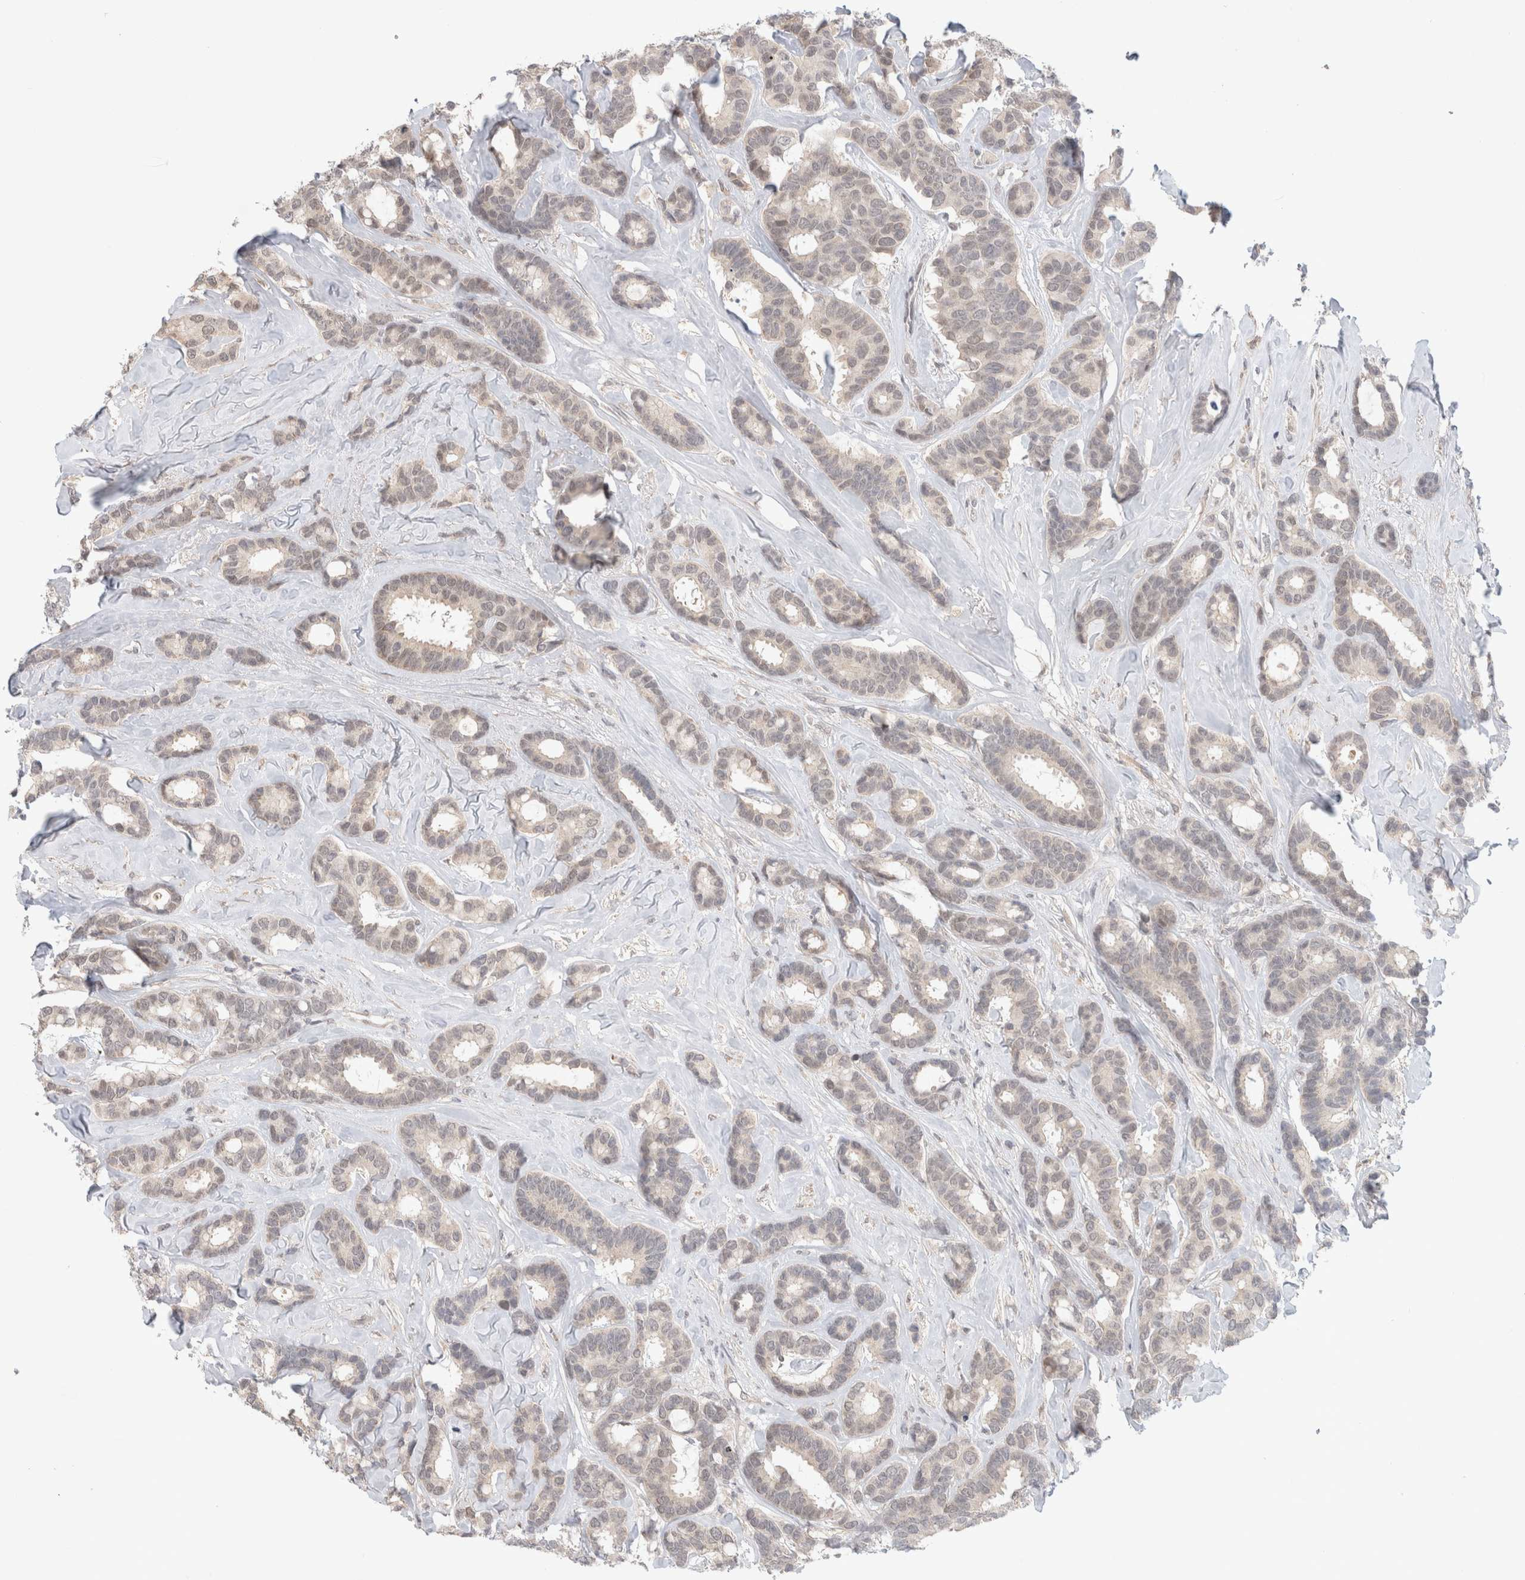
{"staining": {"intensity": "weak", "quantity": "25%-75%", "location": "cytoplasmic/membranous"}, "tissue": "breast cancer", "cell_type": "Tumor cells", "image_type": "cancer", "snomed": [{"axis": "morphology", "description": "Duct carcinoma"}, {"axis": "topography", "description": "Breast"}], "caption": "Breast cancer stained for a protein (brown) demonstrates weak cytoplasmic/membranous positive staining in approximately 25%-75% of tumor cells.", "gene": "SYDE2", "patient": {"sex": "female", "age": 87}}